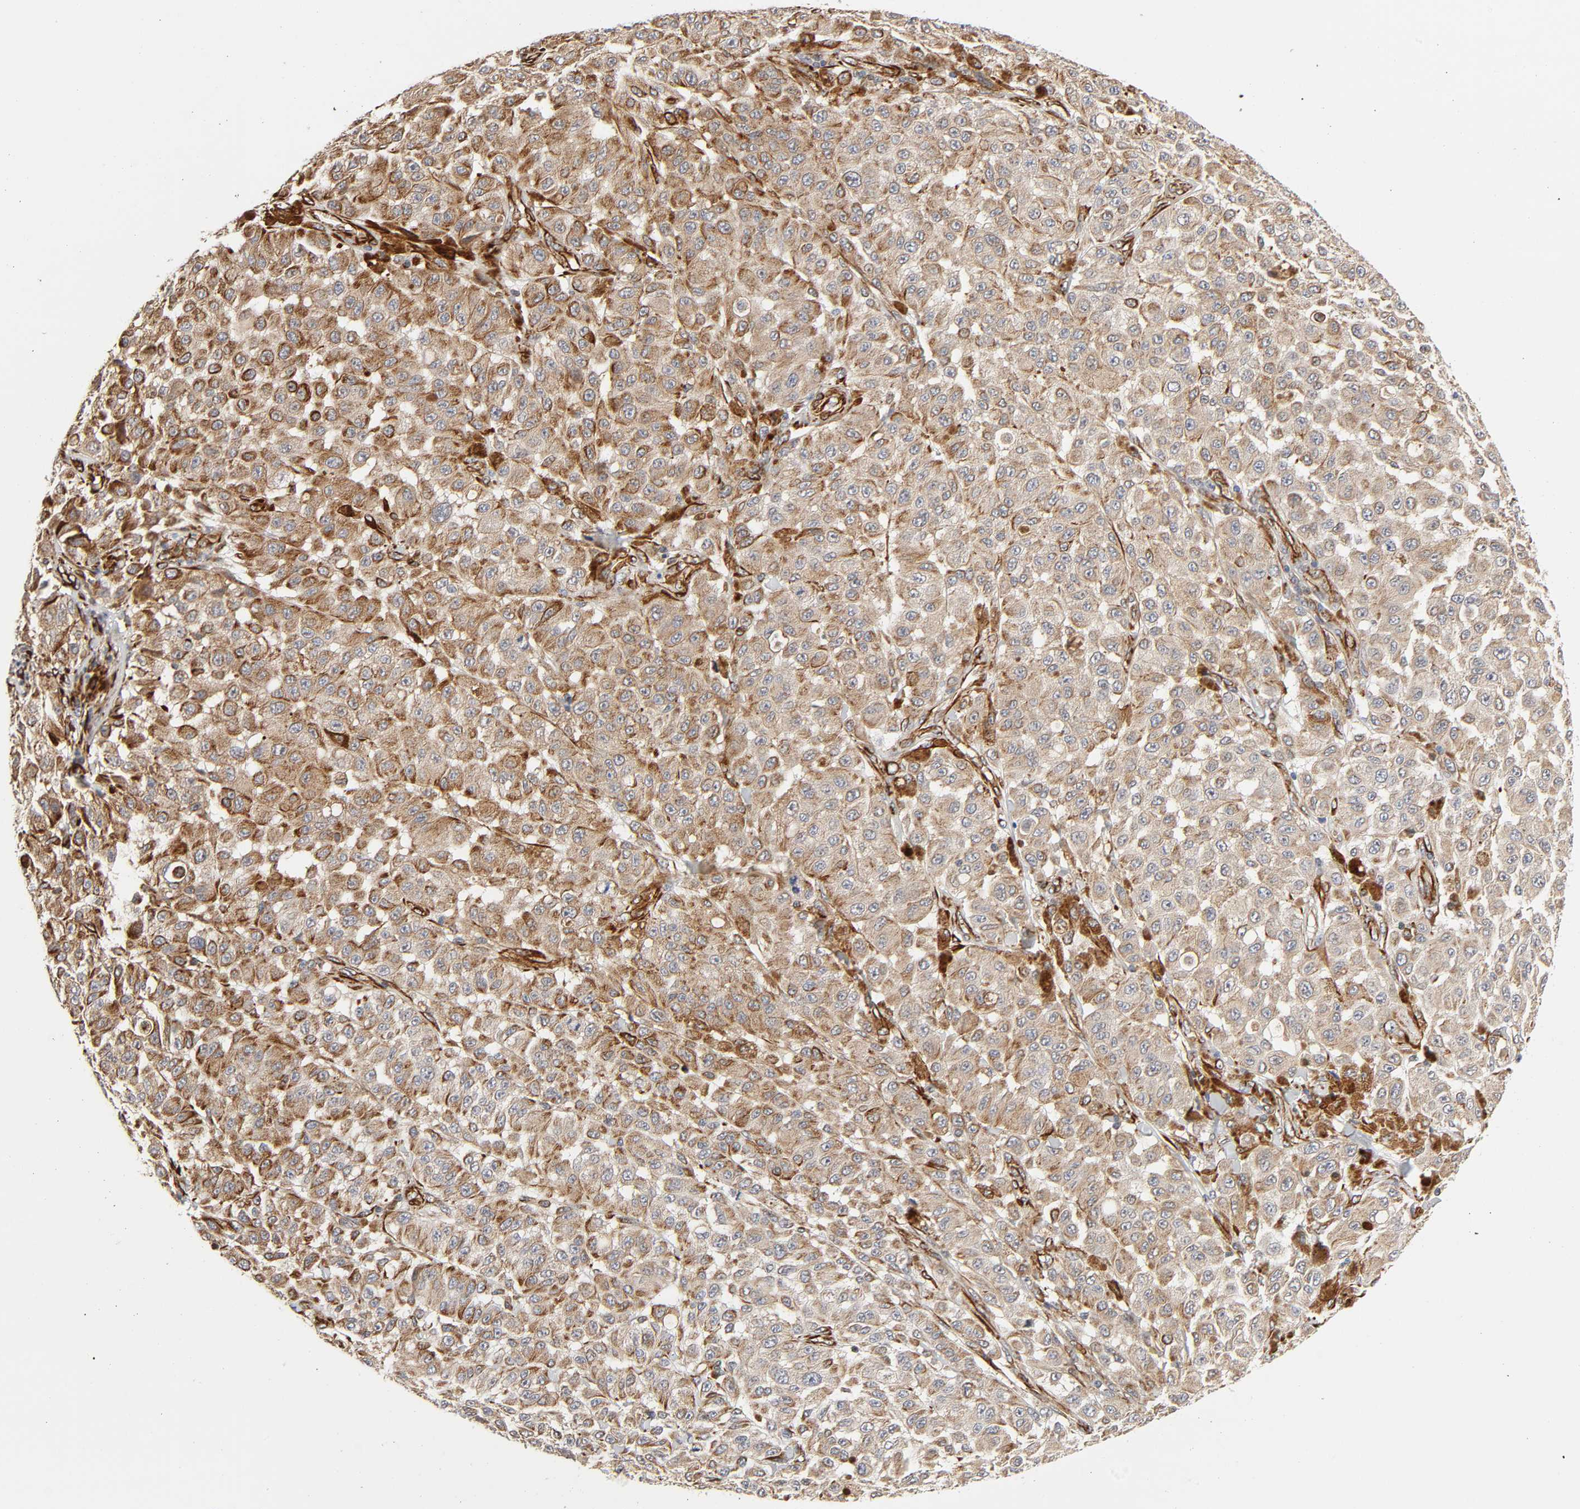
{"staining": {"intensity": "strong", "quantity": ">75%", "location": "cytoplasmic/membranous"}, "tissue": "melanoma", "cell_type": "Tumor cells", "image_type": "cancer", "snomed": [{"axis": "morphology", "description": "Malignant melanoma, NOS"}, {"axis": "topography", "description": "Skin"}], "caption": "Immunohistochemical staining of melanoma demonstrates high levels of strong cytoplasmic/membranous protein expression in approximately >75% of tumor cells.", "gene": "FAM118A", "patient": {"sex": "male", "age": 76}}